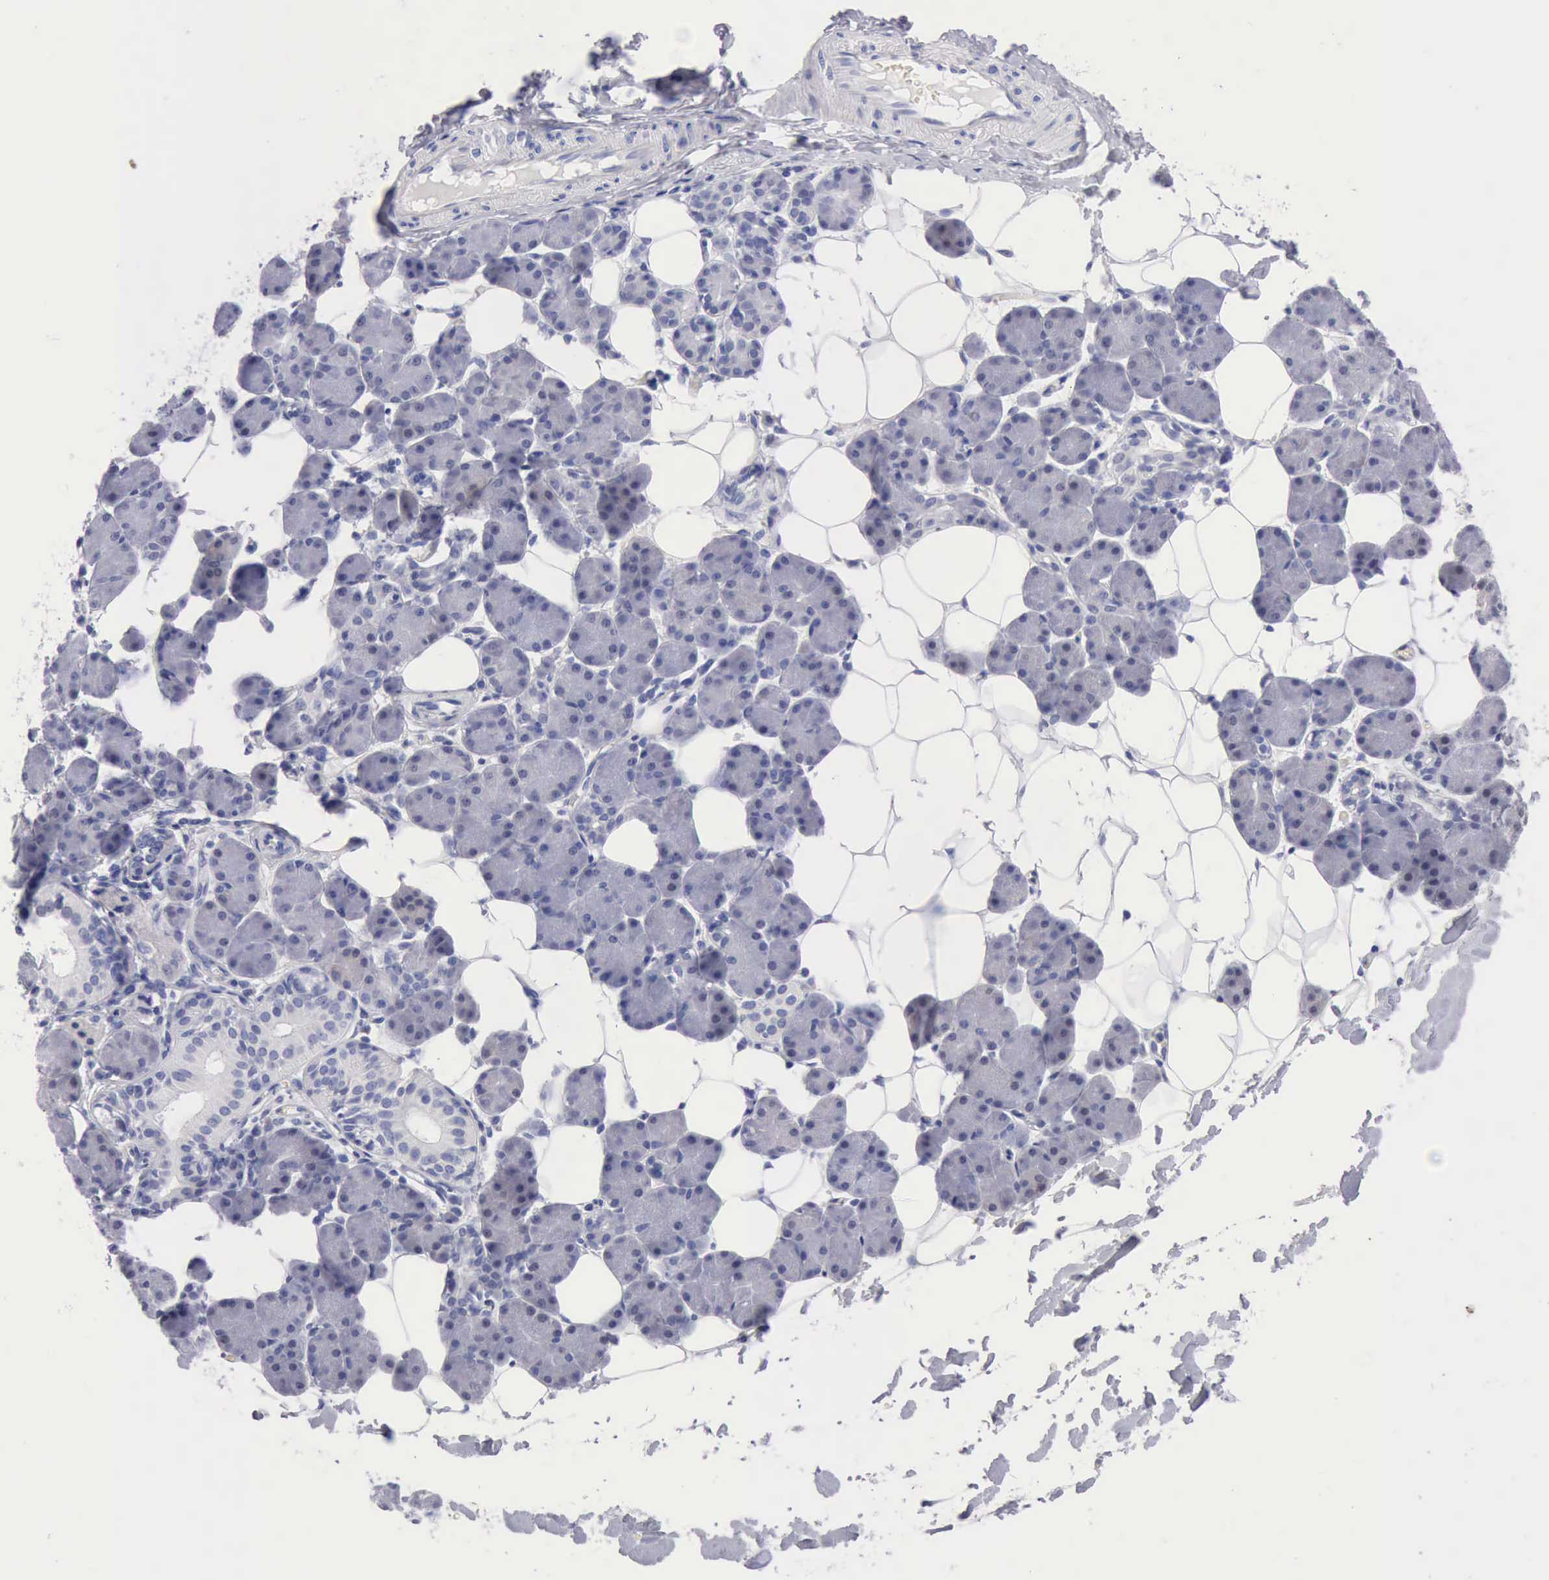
{"staining": {"intensity": "weak", "quantity": "25%-75%", "location": "cytoplasmic/membranous"}, "tissue": "salivary gland", "cell_type": "Glandular cells", "image_type": "normal", "snomed": [{"axis": "morphology", "description": "Normal tissue, NOS"}, {"axis": "morphology", "description": "Adenoma, NOS"}, {"axis": "topography", "description": "Salivary gland"}], "caption": "Immunohistochemistry (IHC) (DAB (3,3'-diaminobenzidine)) staining of unremarkable salivary gland demonstrates weak cytoplasmic/membranous protein positivity in approximately 25%-75% of glandular cells.", "gene": "ANGEL1", "patient": {"sex": "female", "age": 32}}